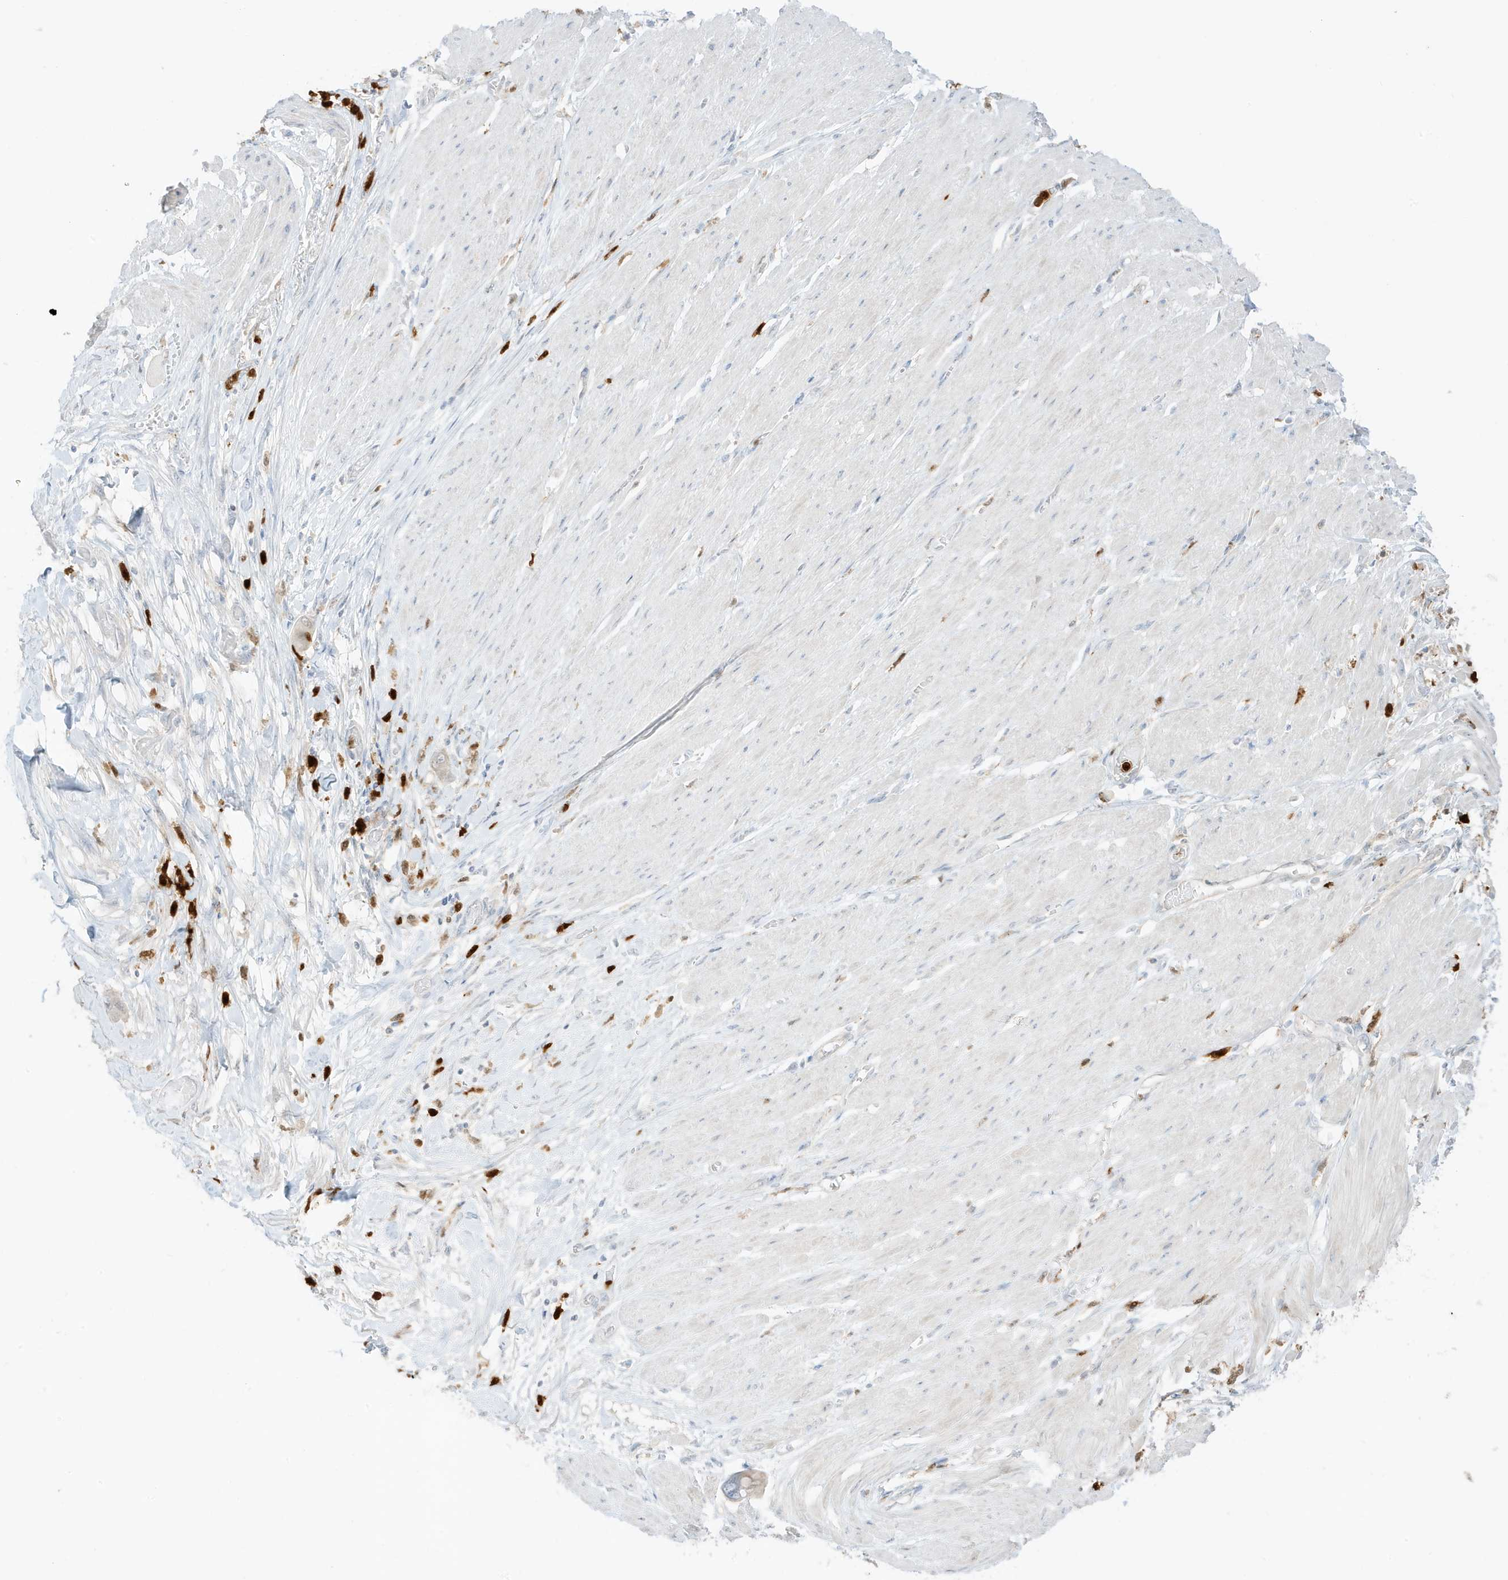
{"staining": {"intensity": "negative", "quantity": "none", "location": "none"}, "tissue": "pancreatic cancer", "cell_type": "Tumor cells", "image_type": "cancer", "snomed": [{"axis": "morphology", "description": "Adenocarcinoma, NOS"}, {"axis": "topography", "description": "Pancreas"}], "caption": "A photomicrograph of human pancreatic cancer is negative for staining in tumor cells.", "gene": "GCA", "patient": {"sex": "male", "age": 68}}